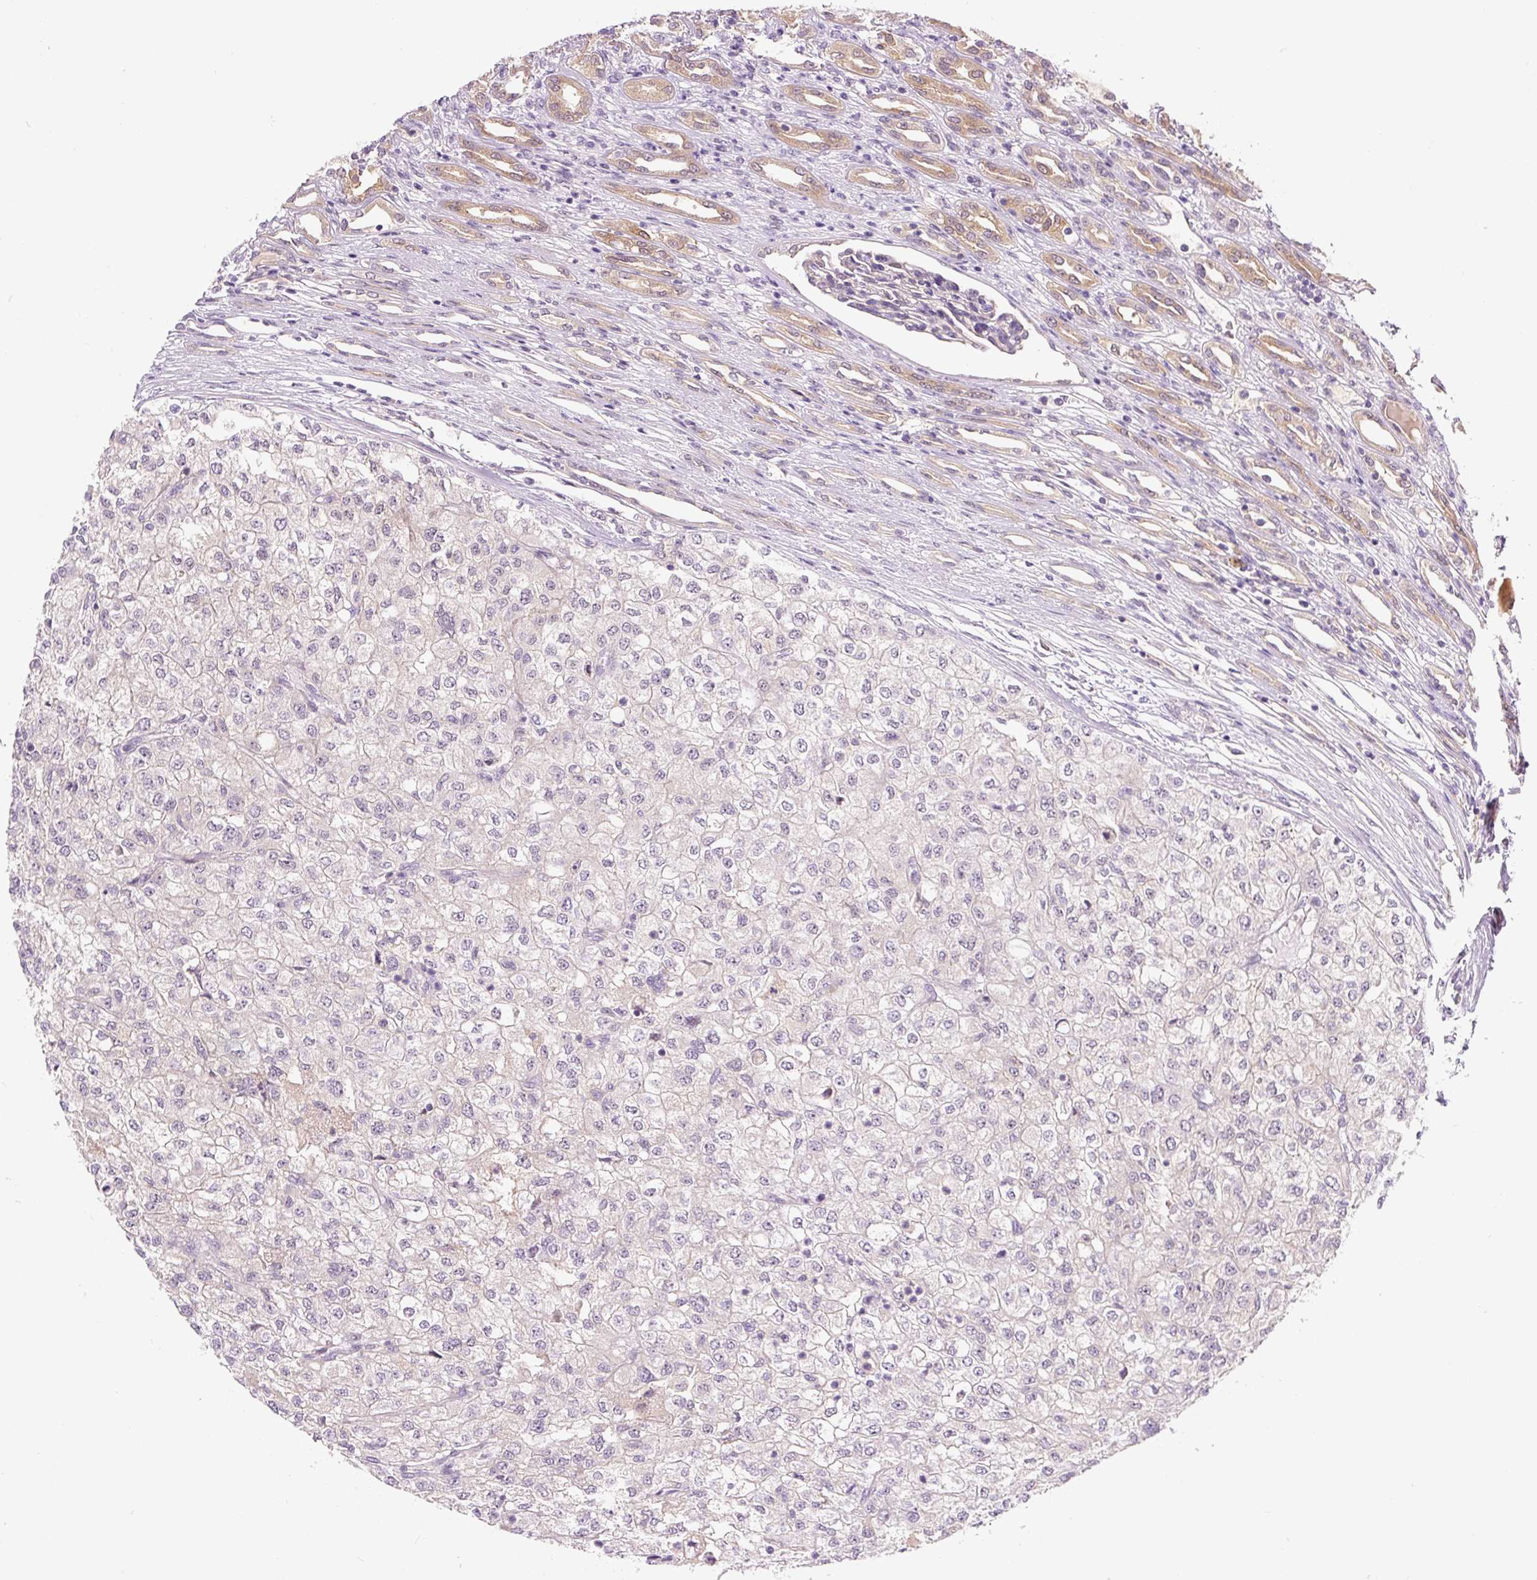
{"staining": {"intensity": "negative", "quantity": "none", "location": "none"}, "tissue": "renal cancer", "cell_type": "Tumor cells", "image_type": "cancer", "snomed": [{"axis": "morphology", "description": "Adenocarcinoma, NOS"}, {"axis": "topography", "description": "Kidney"}], "caption": "The micrograph exhibits no staining of tumor cells in renal cancer (adenocarcinoma).", "gene": "PRKAA2", "patient": {"sex": "female", "age": 54}}